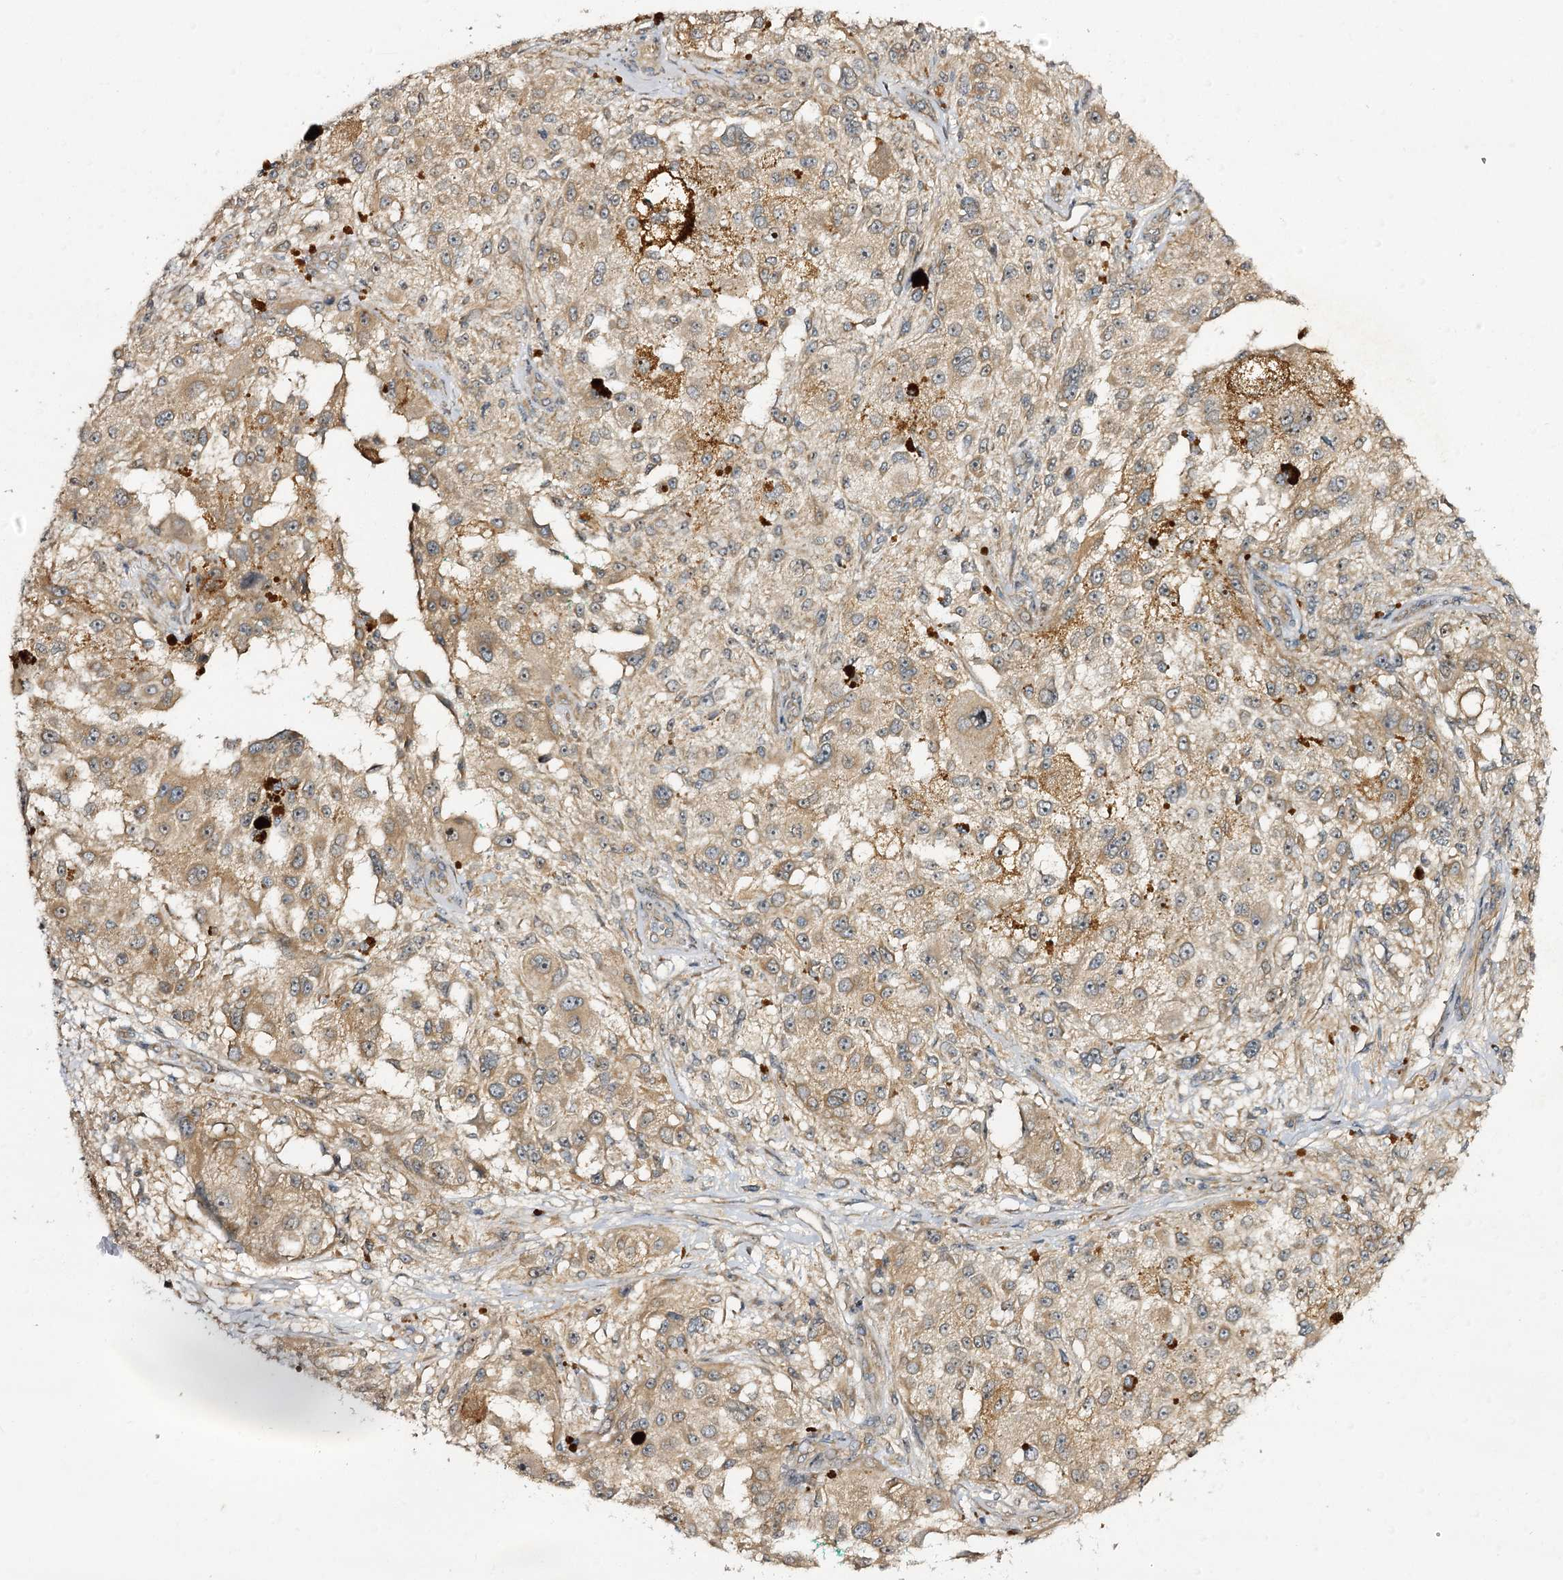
{"staining": {"intensity": "moderate", "quantity": ">75%", "location": "cytoplasmic/membranous"}, "tissue": "melanoma", "cell_type": "Tumor cells", "image_type": "cancer", "snomed": [{"axis": "morphology", "description": "Necrosis, NOS"}, {"axis": "morphology", "description": "Malignant melanoma, NOS"}, {"axis": "topography", "description": "Skin"}], "caption": "The immunohistochemical stain highlights moderate cytoplasmic/membranous staining in tumor cells of malignant melanoma tissue.", "gene": "C11orf80", "patient": {"sex": "female", "age": 87}}